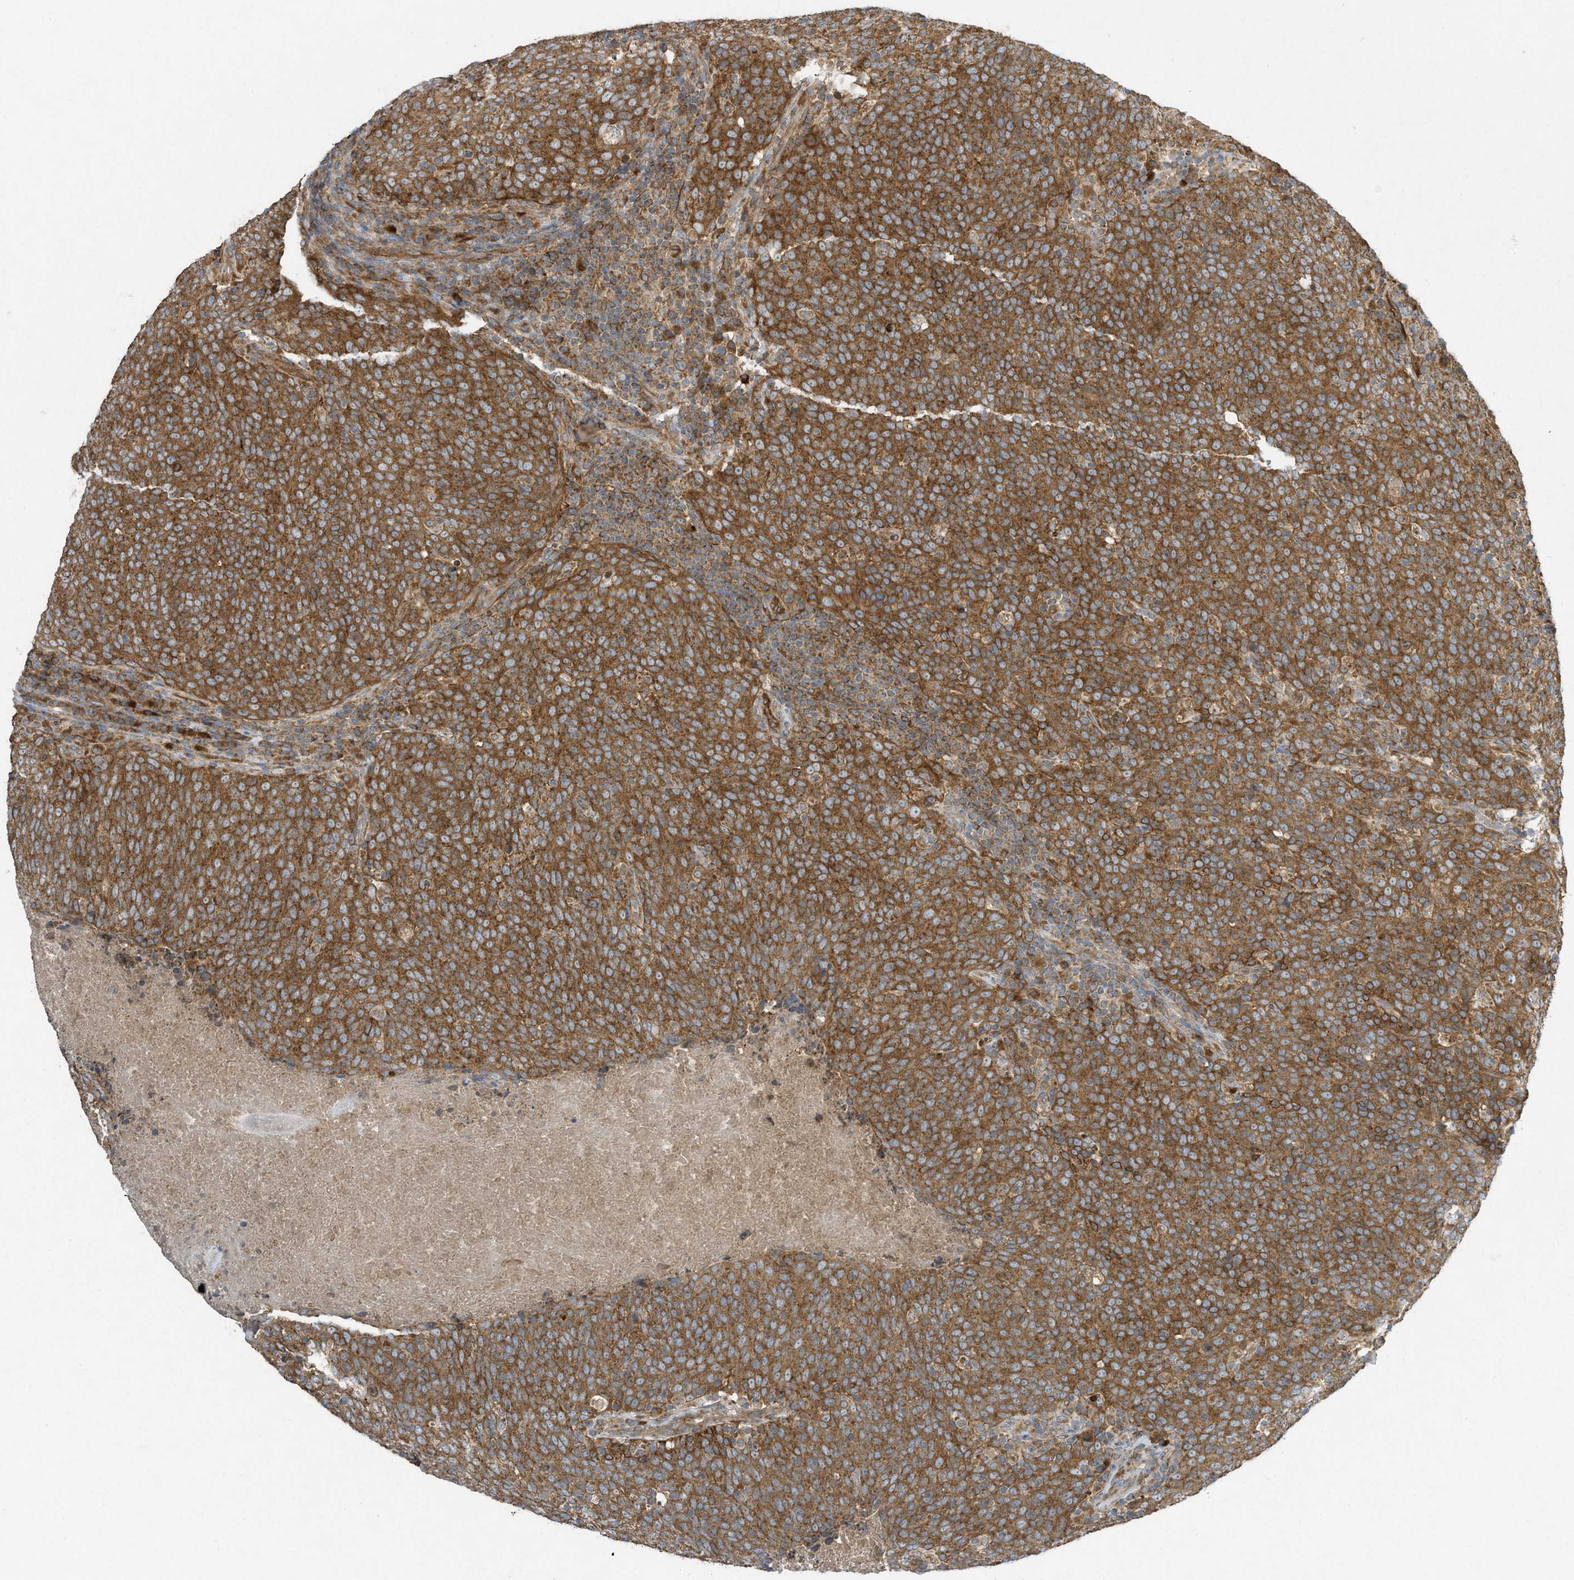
{"staining": {"intensity": "moderate", "quantity": ">75%", "location": "cytoplasmic/membranous"}, "tissue": "head and neck cancer", "cell_type": "Tumor cells", "image_type": "cancer", "snomed": [{"axis": "morphology", "description": "Squamous cell carcinoma, NOS"}, {"axis": "morphology", "description": "Squamous cell carcinoma, metastatic, NOS"}, {"axis": "topography", "description": "Lymph node"}, {"axis": "topography", "description": "Head-Neck"}], "caption": "IHC (DAB (3,3'-diaminobenzidine)) staining of head and neck cancer (metastatic squamous cell carcinoma) shows moderate cytoplasmic/membranous protein expression in approximately >75% of tumor cells. The staining was performed using DAB (3,3'-diaminobenzidine) to visualize the protein expression in brown, while the nuclei were stained in blue with hematoxylin (Magnification: 20x).", "gene": "SYNJ2", "patient": {"sex": "male", "age": 62}}